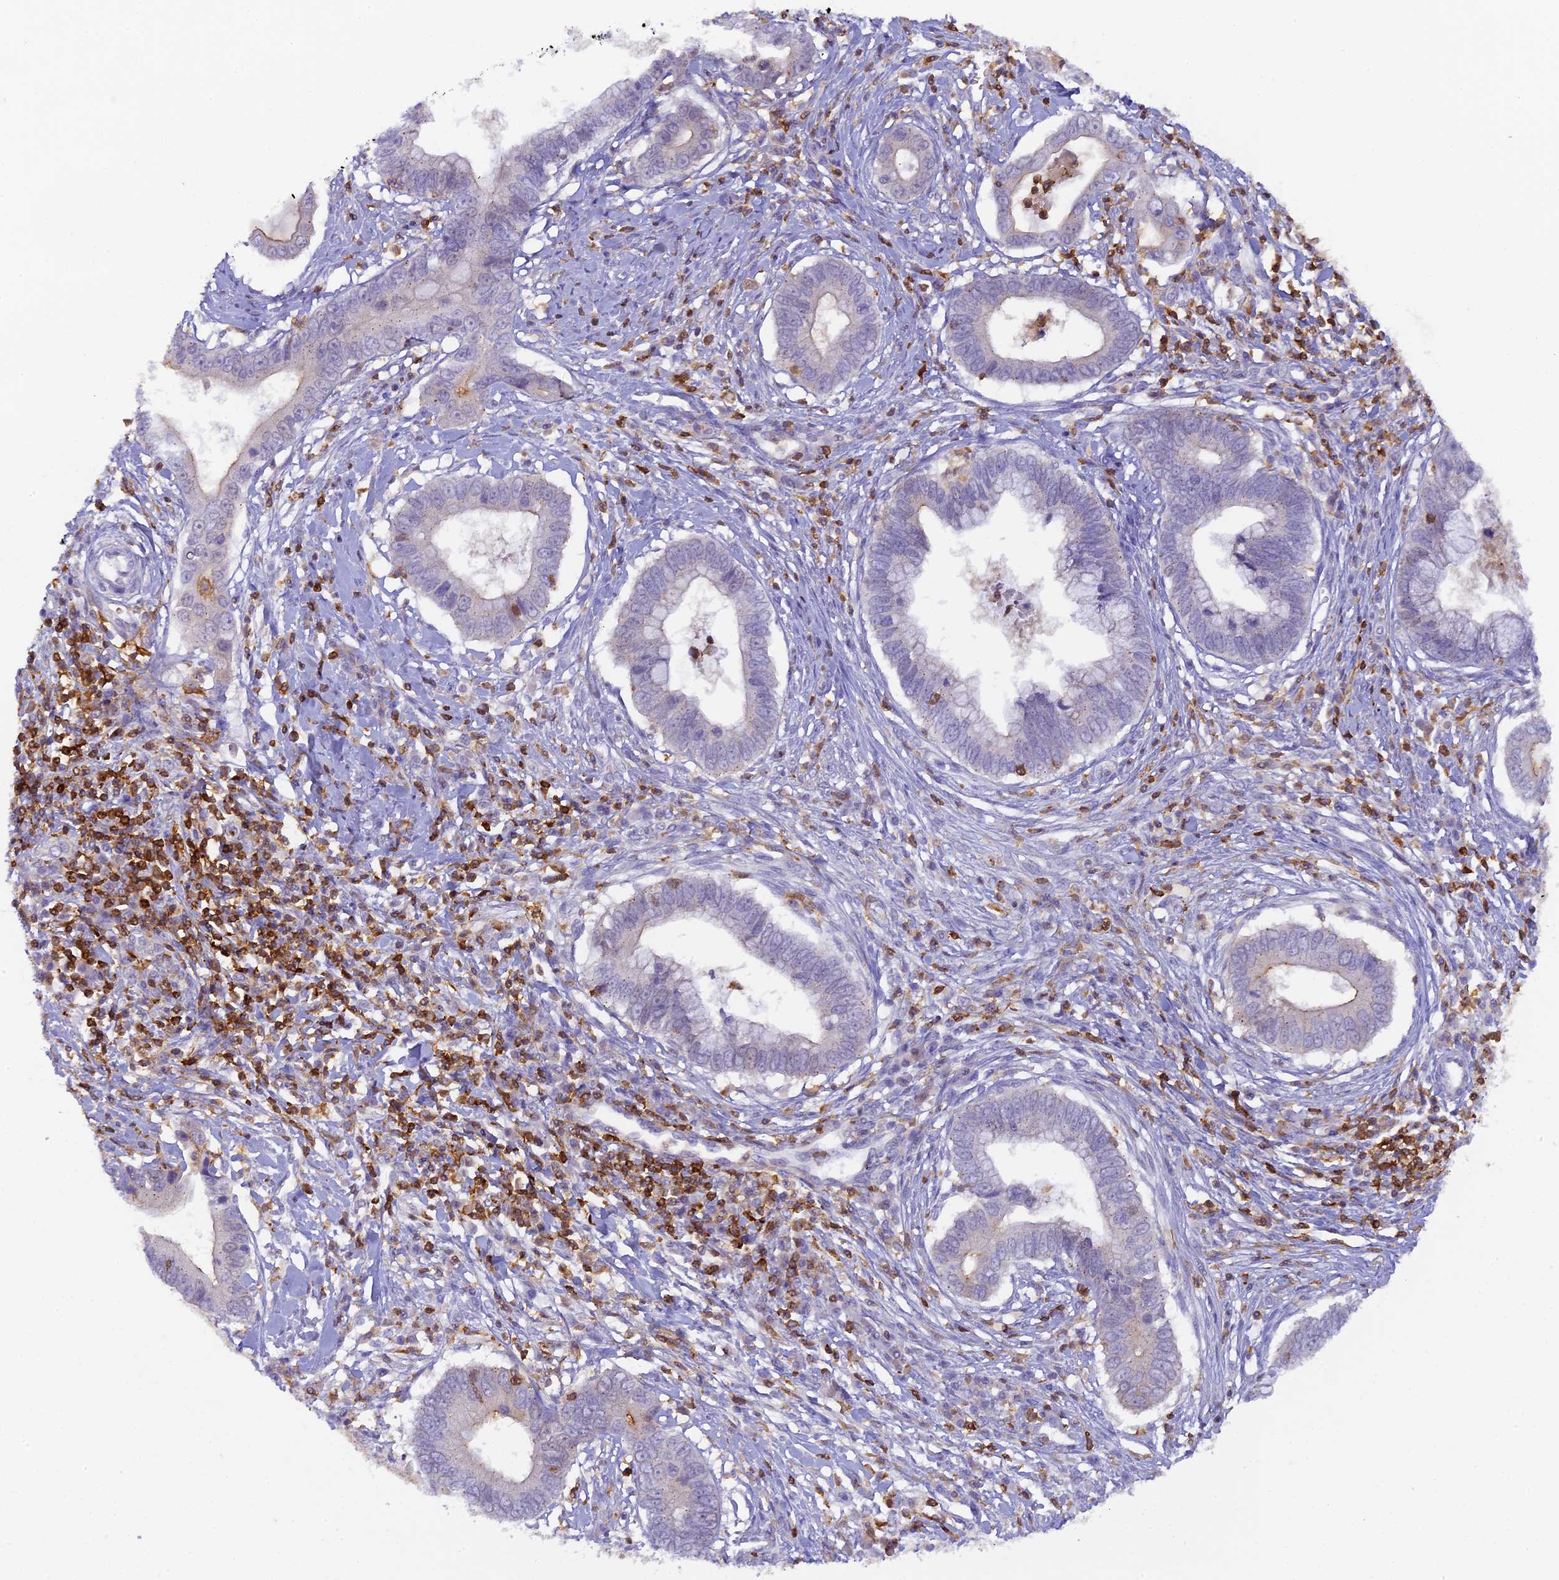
{"staining": {"intensity": "moderate", "quantity": "<25%", "location": "cytoplasmic/membranous"}, "tissue": "cervical cancer", "cell_type": "Tumor cells", "image_type": "cancer", "snomed": [{"axis": "morphology", "description": "Adenocarcinoma, NOS"}, {"axis": "topography", "description": "Cervix"}], "caption": "The immunohistochemical stain labels moderate cytoplasmic/membranous positivity in tumor cells of adenocarcinoma (cervical) tissue.", "gene": "FYB1", "patient": {"sex": "female", "age": 44}}